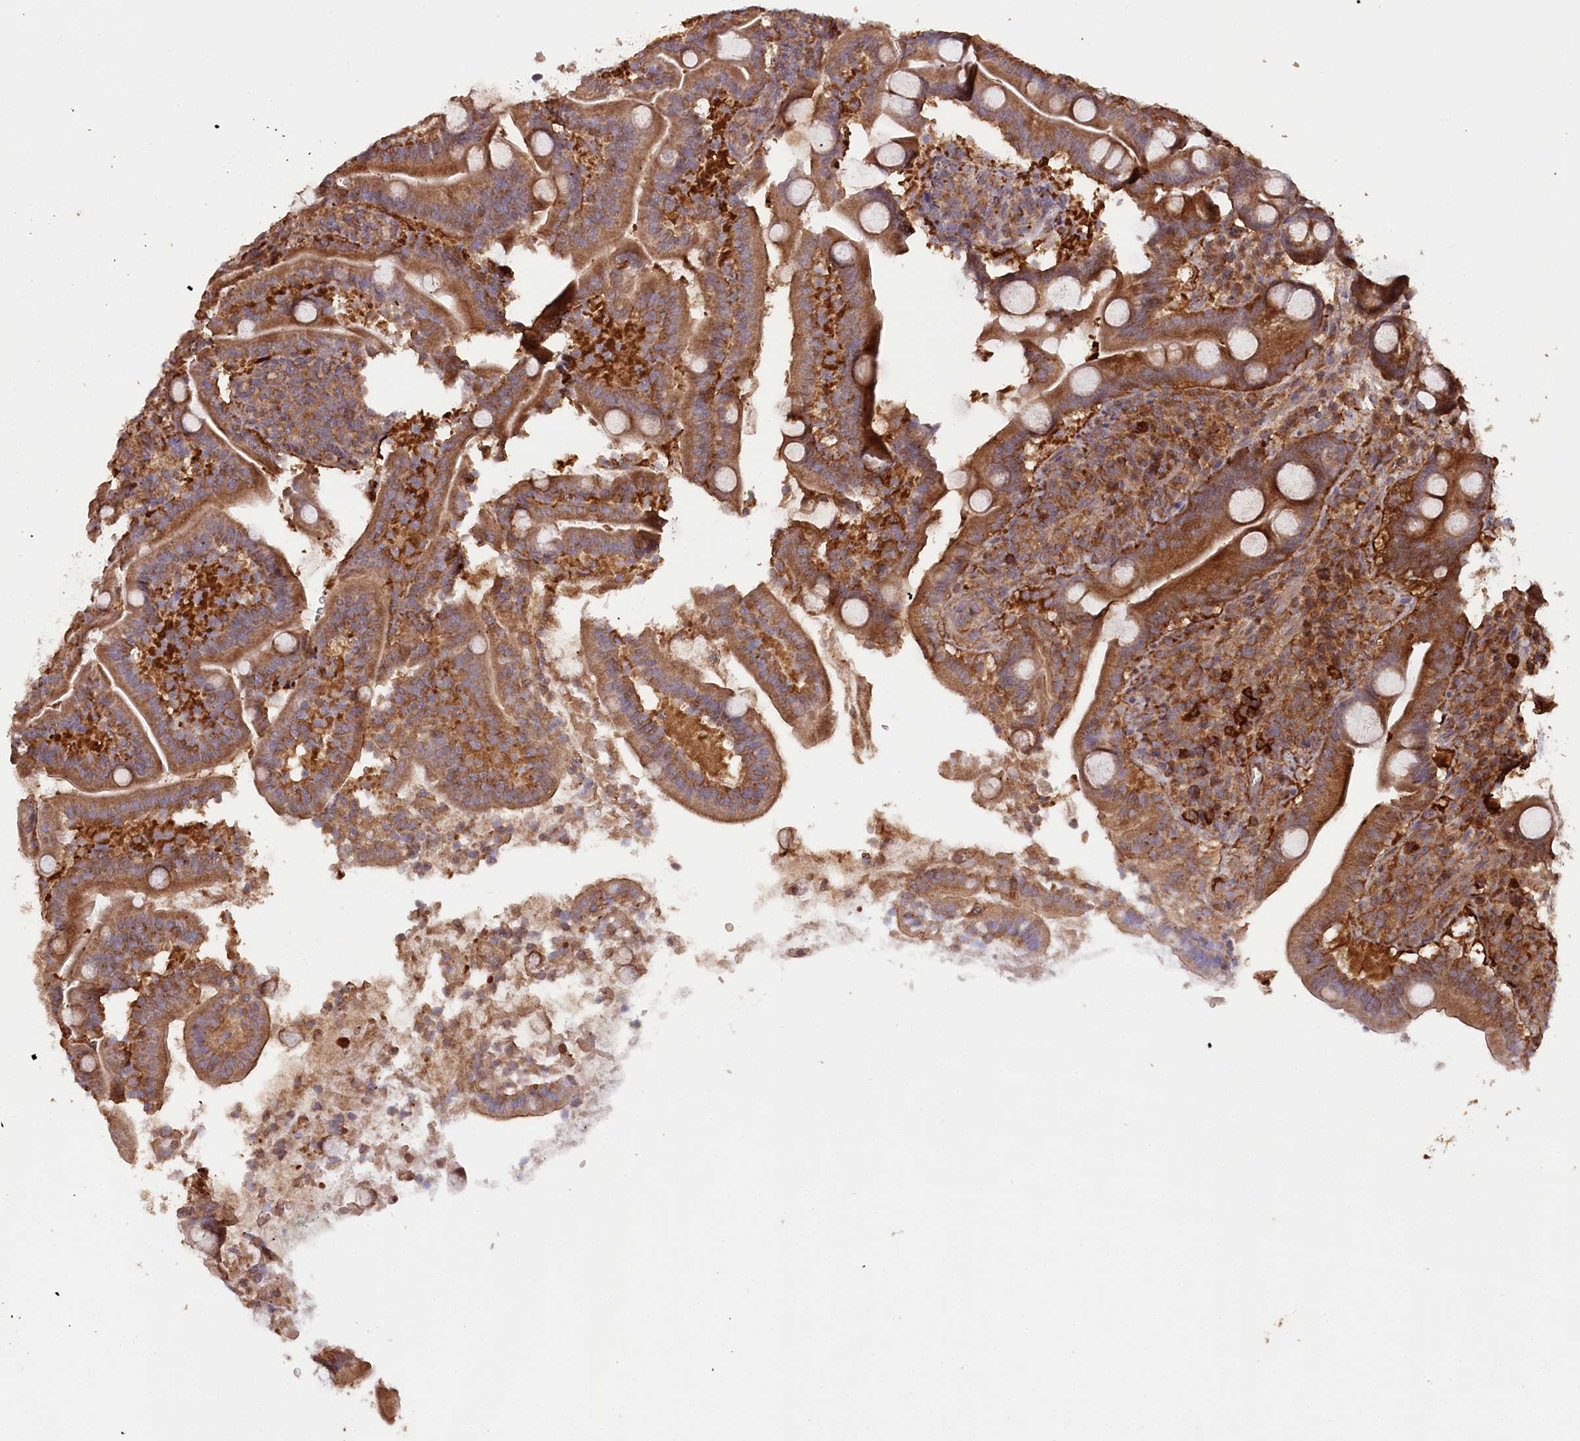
{"staining": {"intensity": "moderate", "quantity": ">75%", "location": "cytoplasmic/membranous"}, "tissue": "duodenum", "cell_type": "Glandular cells", "image_type": "normal", "snomed": [{"axis": "morphology", "description": "Normal tissue, NOS"}, {"axis": "topography", "description": "Duodenum"}], "caption": "Immunohistochemical staining of unremarkable duodenum demonstrates moderate cytoplasmic/membranous protein staining in about >75% of glandular cells. (brown staining indicates protein expression, while blue staining denotes nuclei).", "gene": "LSG1", "patient": {"sex": "male", "age": 35}}